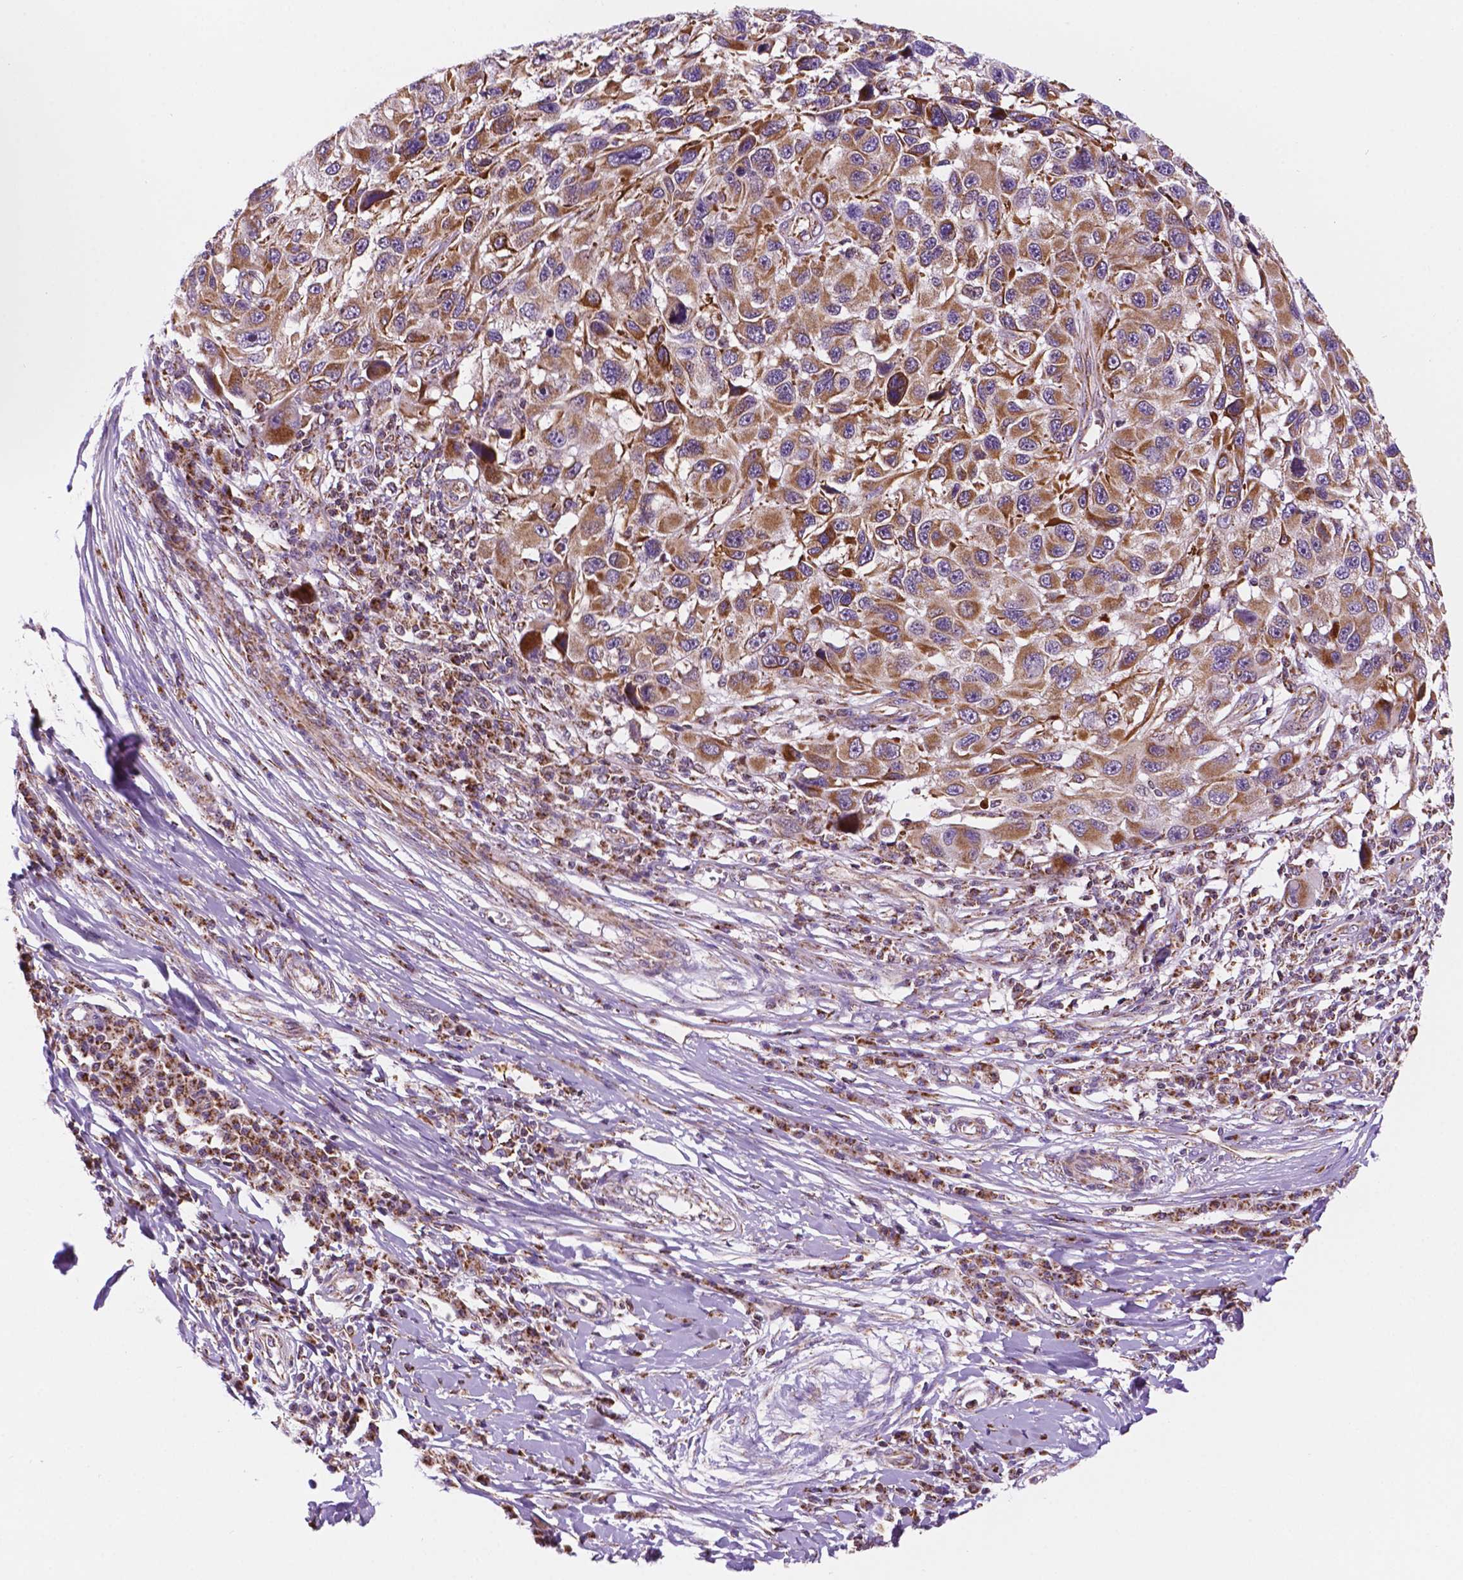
{"staining": {"intensity": "moderate", "quantity": ">75%", "location": "cytoplasmic/membranous"}, "tissue": "melanoma", "cell_type": "Tumor cells", "image_type": "cancer", "snomed": [{"axis": "morphology", "description": "Malignant melanoma, NOS"}, {"axis": "topography", "description": "Skin"}], "caption": "Protein expression analysis of human melanoma reveals moderate cytoplasmic/membranous staining in approximately >75% of tumor cells.", "gene": "GEMIN4", "patient": {"sex": "male", "age": 53}}